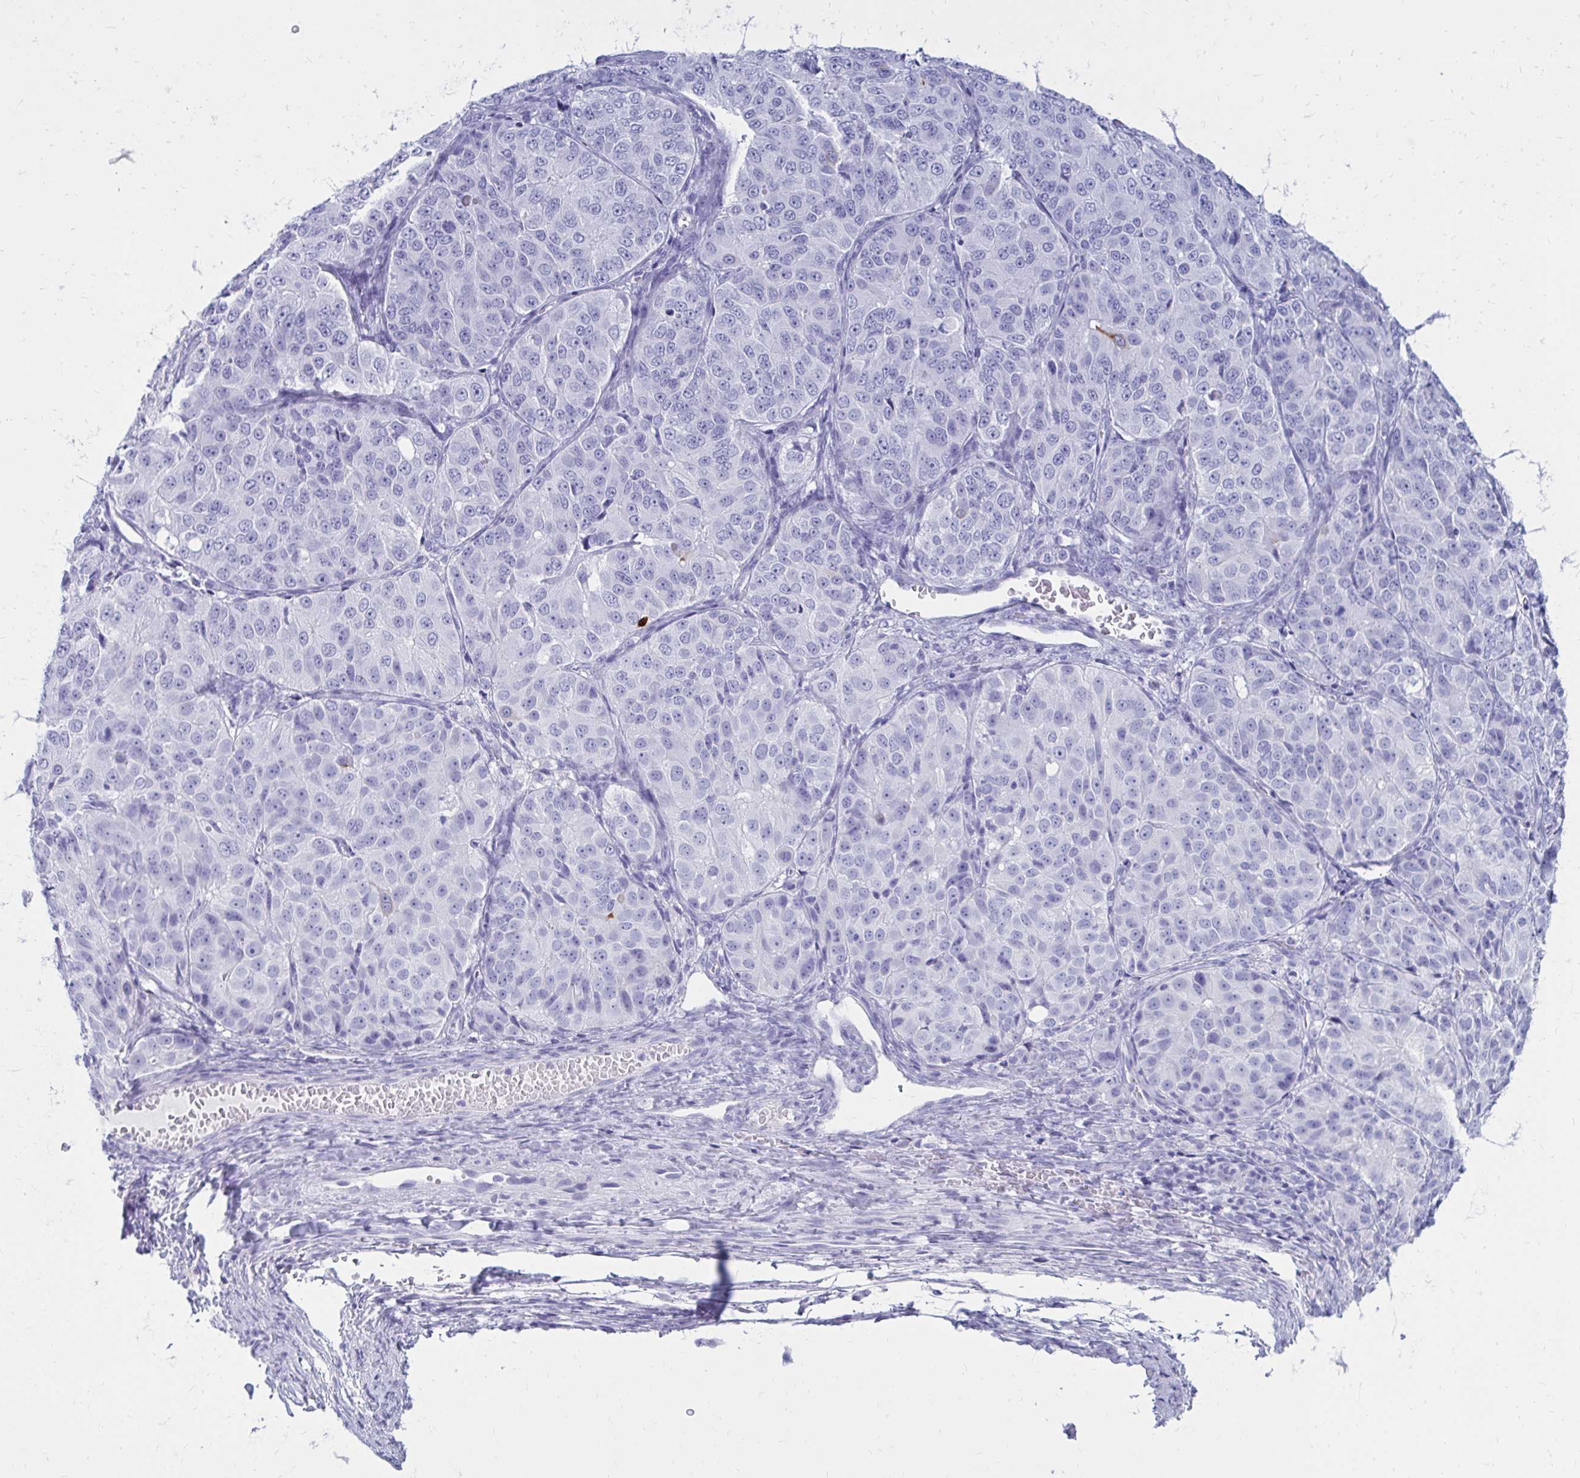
{"staining": {"intensity": "negative", "quantity": "none", "location": "none"}, "tissue": "ovarian cancer", "cell_type": "Tumor cells", "image_type": "cancer", "snomed": [{"axis": "morphology", "description": "Carcinoma, endometroid"}, {"axis": "topography", "description": "Ovary"}], "caption": "IHC image of neoplastic tissue: ovarian endometroid carcinoma stained with DAB (3,3'-diaminobenzidine) reveals no significant protein positivity in tumor cells.", "gene": "OR10R2", "patient": {"sex": "female", "age": 51}}